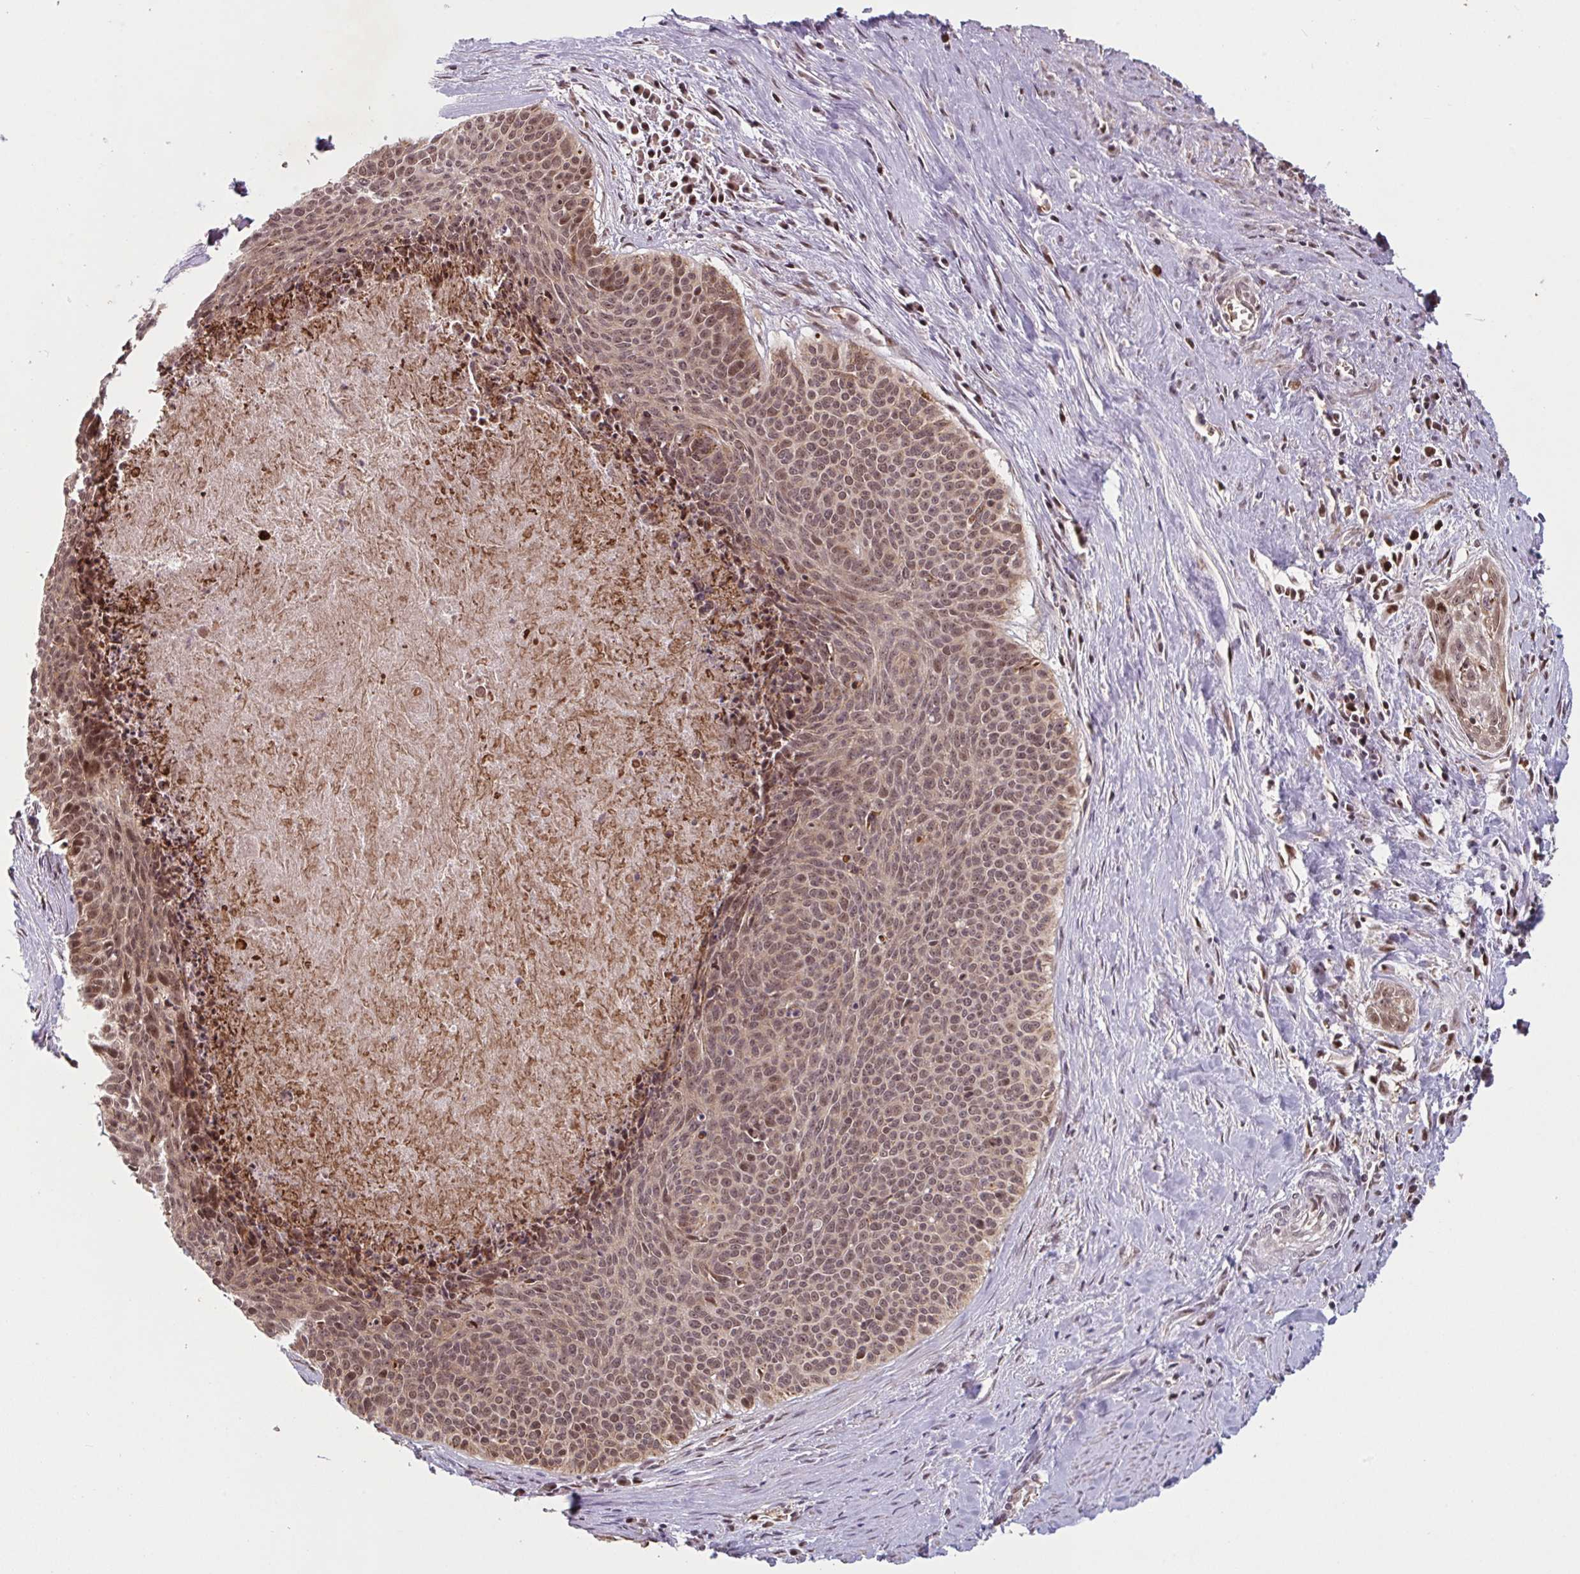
{"staining": {"intensity": "moderate", "quantity": ">75%", "location": "nuclear"}, "tissue": "cervical cancer", "cell_type": "Tumor cells", "image_type": "cancer", "snomed": [{"axis": "morphology", "description": "Squamous cell carcinoma, NOS"}, {"axis": "topography", "description": "Cervix"}], "caption": "Cervical cancer (squamous cell carcinoma) stained with DAB (3,3'-diaminobenzidine) immunohistochemistry (IHC) exhibits medium levels of moderate nuclear staining in approximately >75% of tumor cells.", "gene": "NLRP13", "patient": {"sex": "female", "age": 55}}